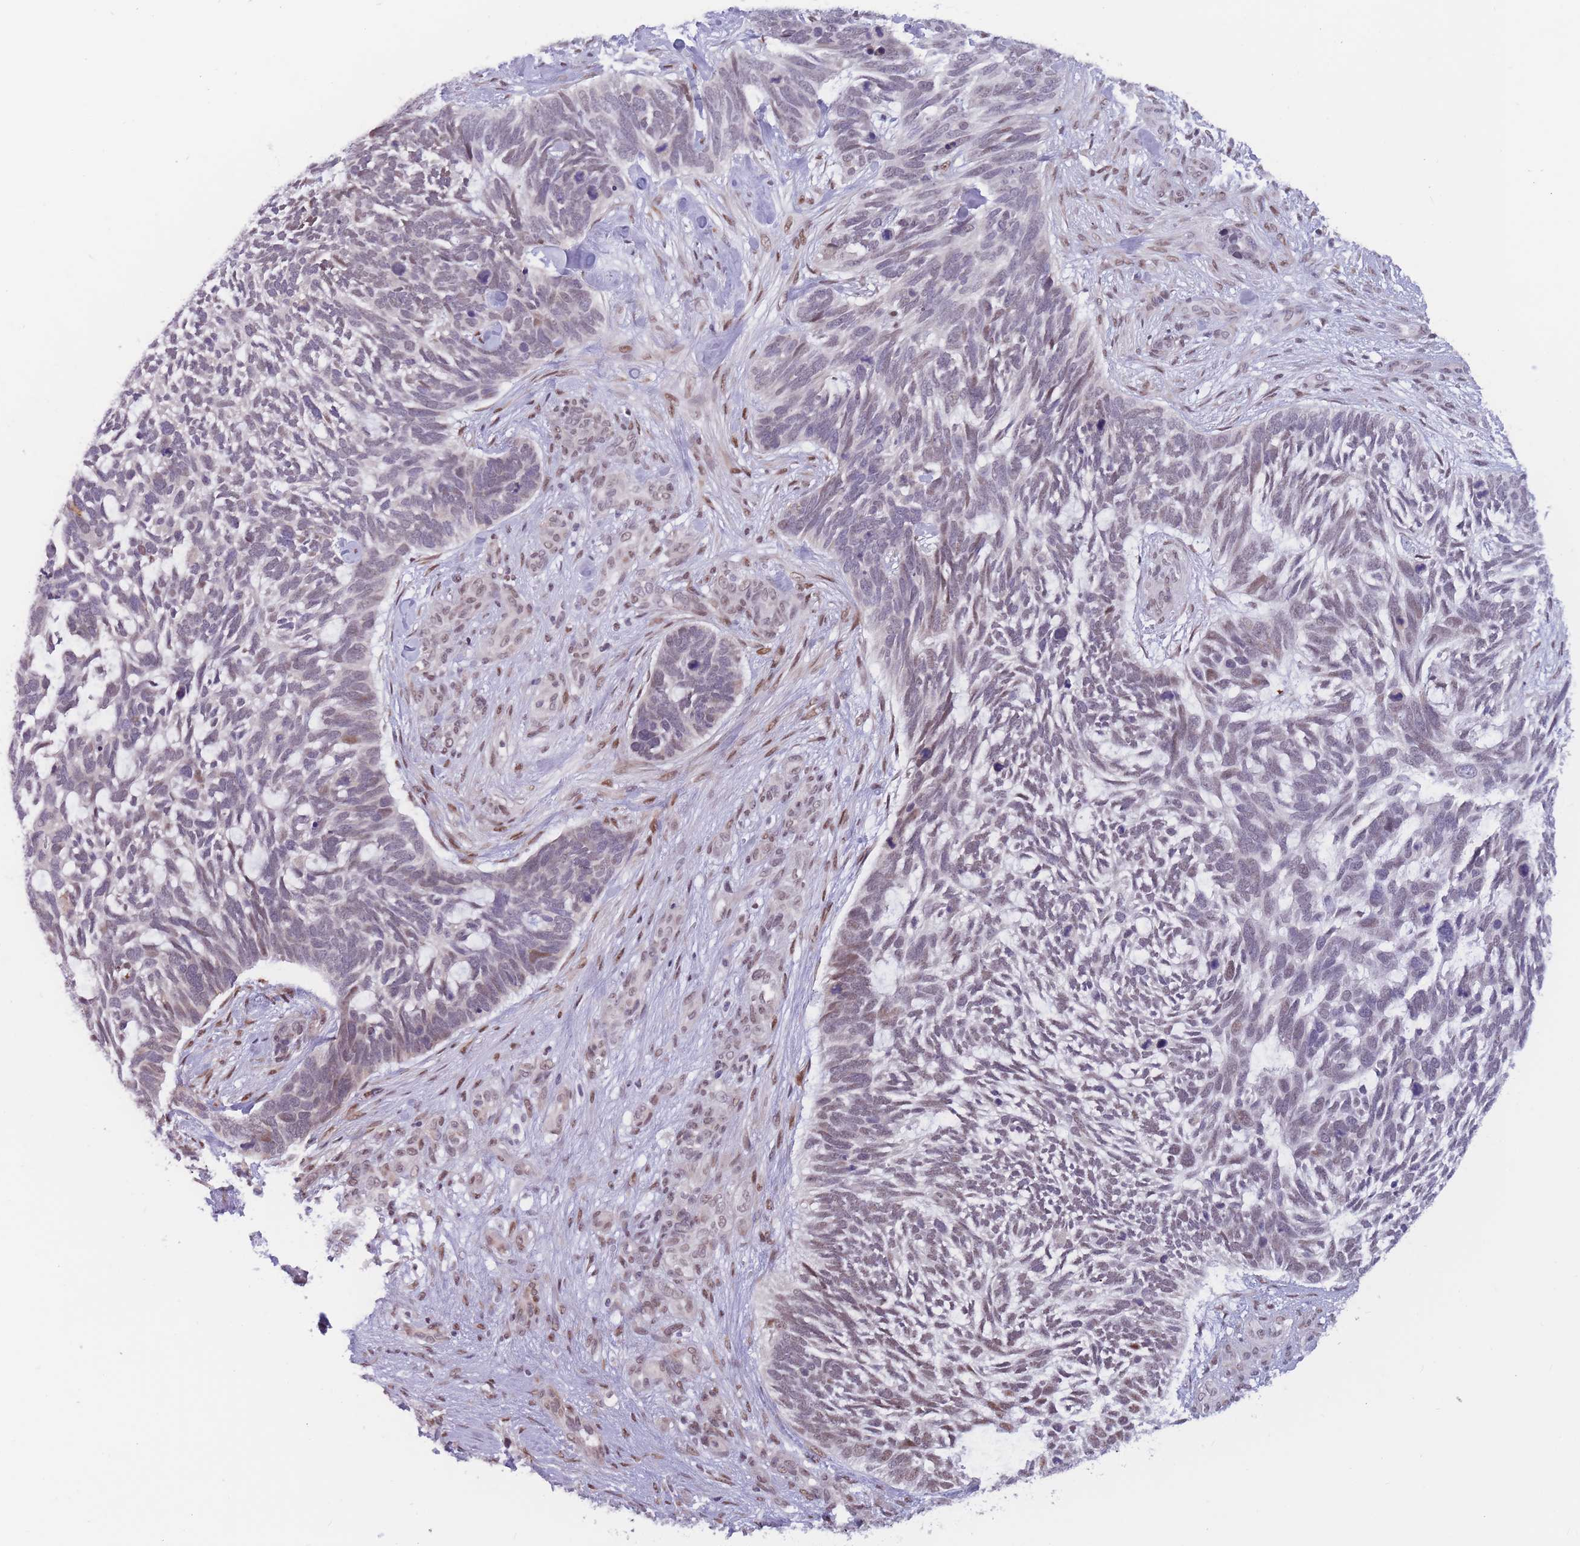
{"staining": {"intensity": "negative", "quantity": "none", "location": "none"}, "tissue": "skin cancer", "cell_type": "Tumor cells", "image_type": "cancer", "snomed": [{"axis": "morphology", "description": "Basal cell carcinoma"}, {"axis": "topography", "description": "Skin"}], "caption": "Tumor cells are negative for protein expression in human skin cancer. Nuclei are stained in blue.", "gene": "BCL9L", "patient": {"sex": "male", "age": 88}}